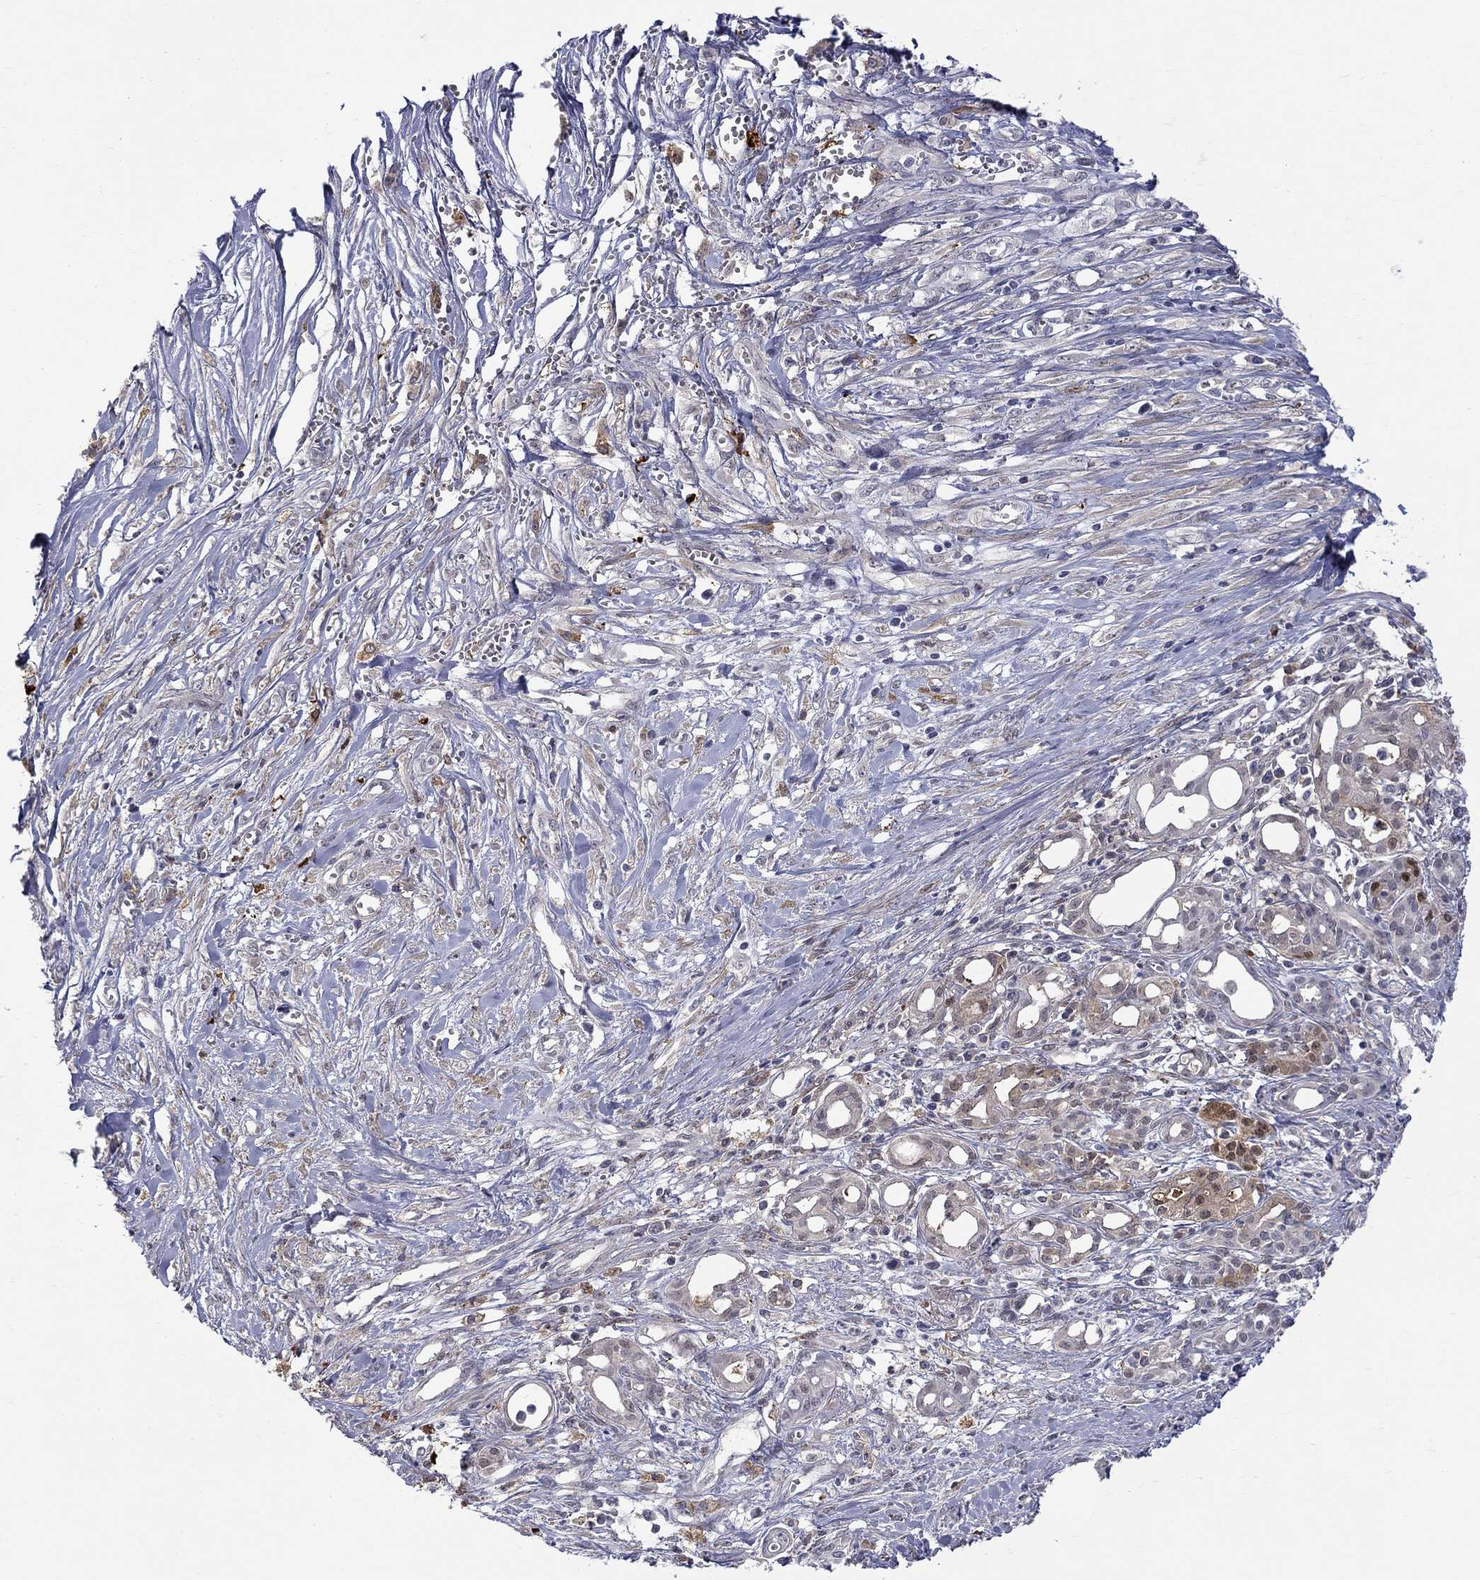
{"staining": {"intensity": "strong", "quantity": "<25%", "location": "cytoplasmic/membranous,nuclear"}, "tissue": "pancreatic cancer", "cell_type": "Tumor cells", "image_type": "cancer", "snomed": [{"axis": "morphology", "description": "Adenocarcinoma, NOS"}, {"axis": "topography", "description": "Pancreas"}], "caption": "Tumor cells exhibit strong cytoplasmic/membranous and nuclear positivity in about <25% of cells in adenocarcinoma (pancreatic).", "gene": "PCBP3", "patient": {"sex": "male", "age": 71}}